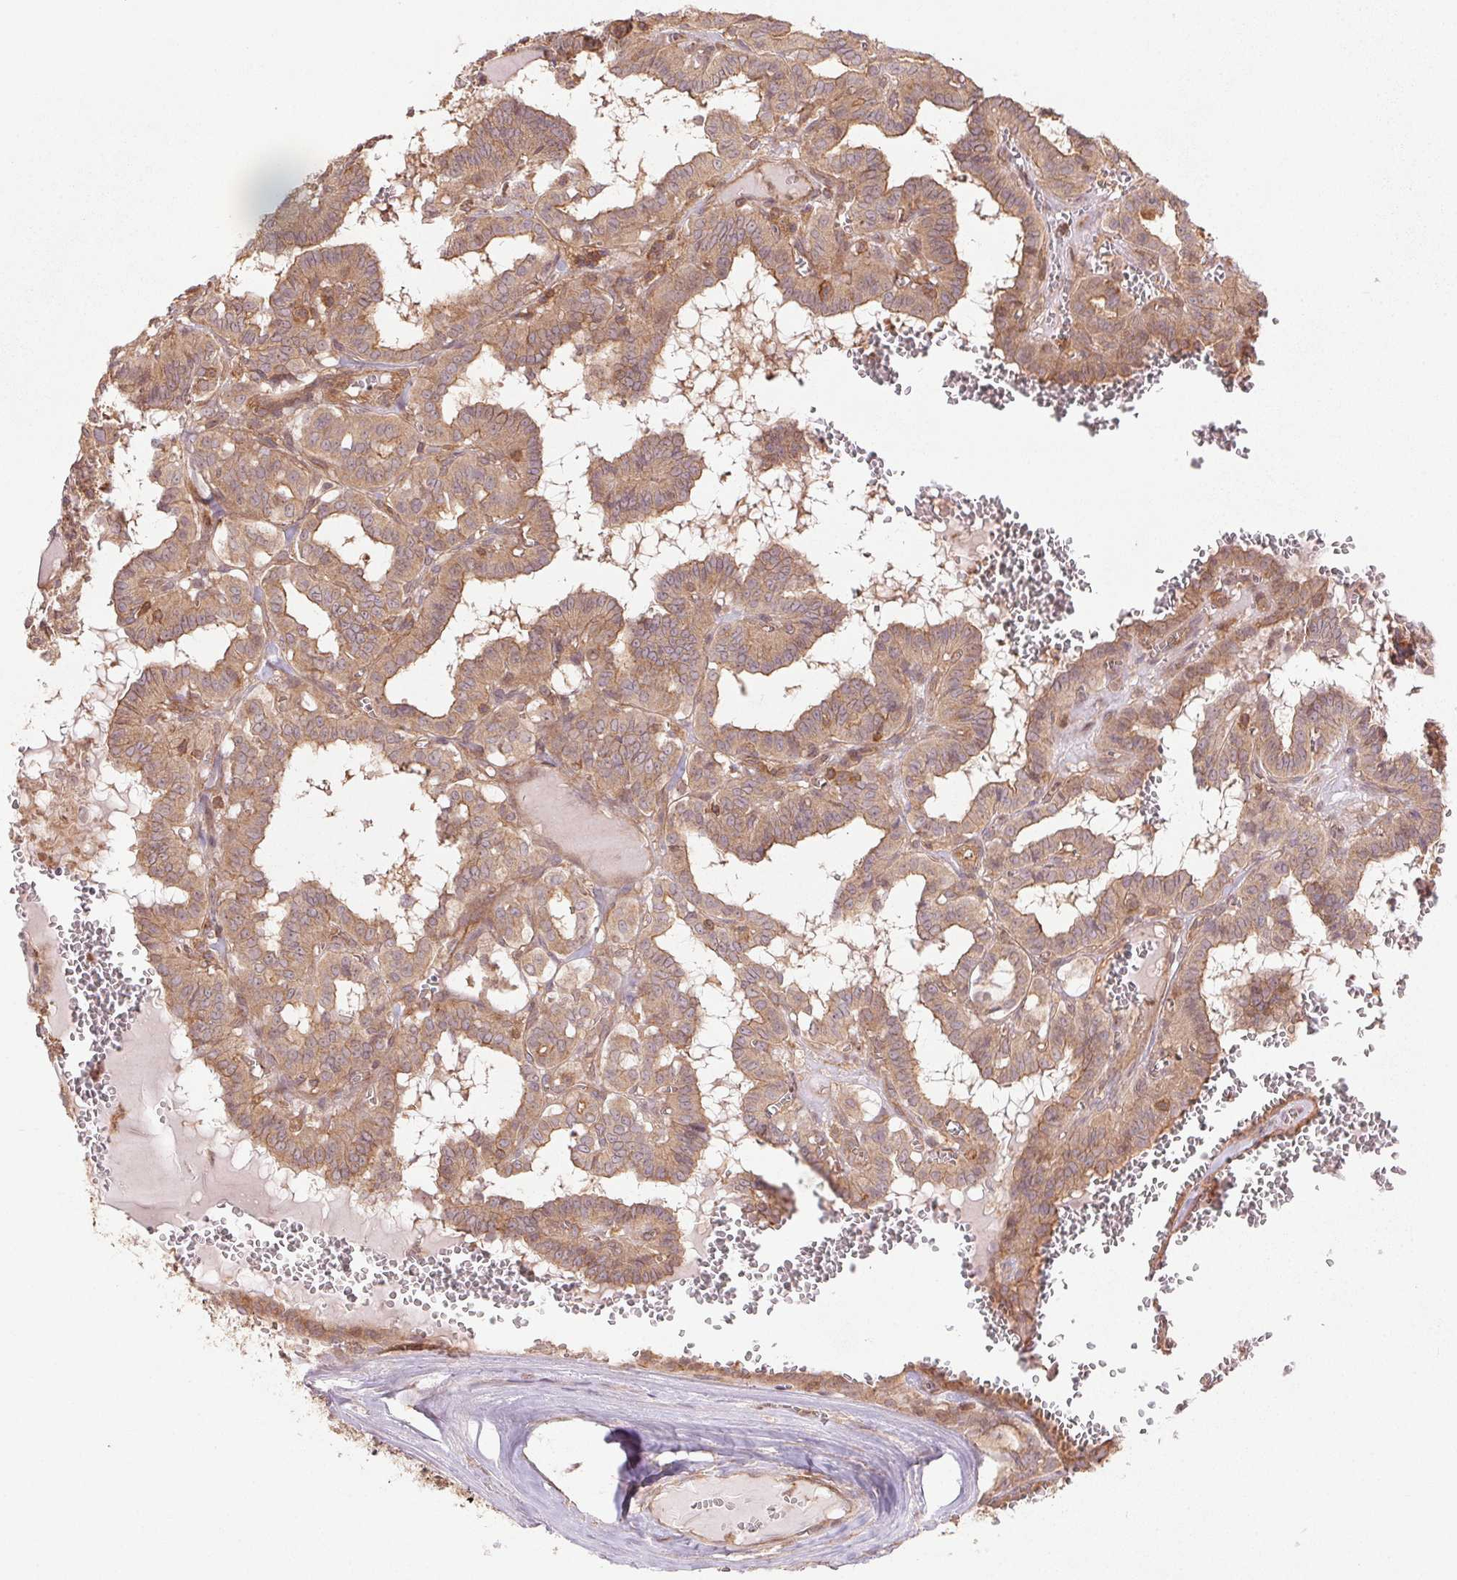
{"staining": {"intensity": "moderate", "quantity": ">75%", "location": "cytoplasmic/membranous"}, "tissue": "thyroid cancer", "cell_type": "Tumor cells", "image_type": "cancer", "snomed": [{"axis": "morphology", "description": "Papillary adenocarcinoma, NOS"}, {"axis": "topography", "description": "Thyroid gland"}], "caption": "The immunohistochemical stain labels moderate cytoplasmic/membranous positivity in tumor cells of papillary adenocarcinoma (thyroid) tissue.", "gene": "TUBA3D", "patient": {"sex": "female", "age": 21}}